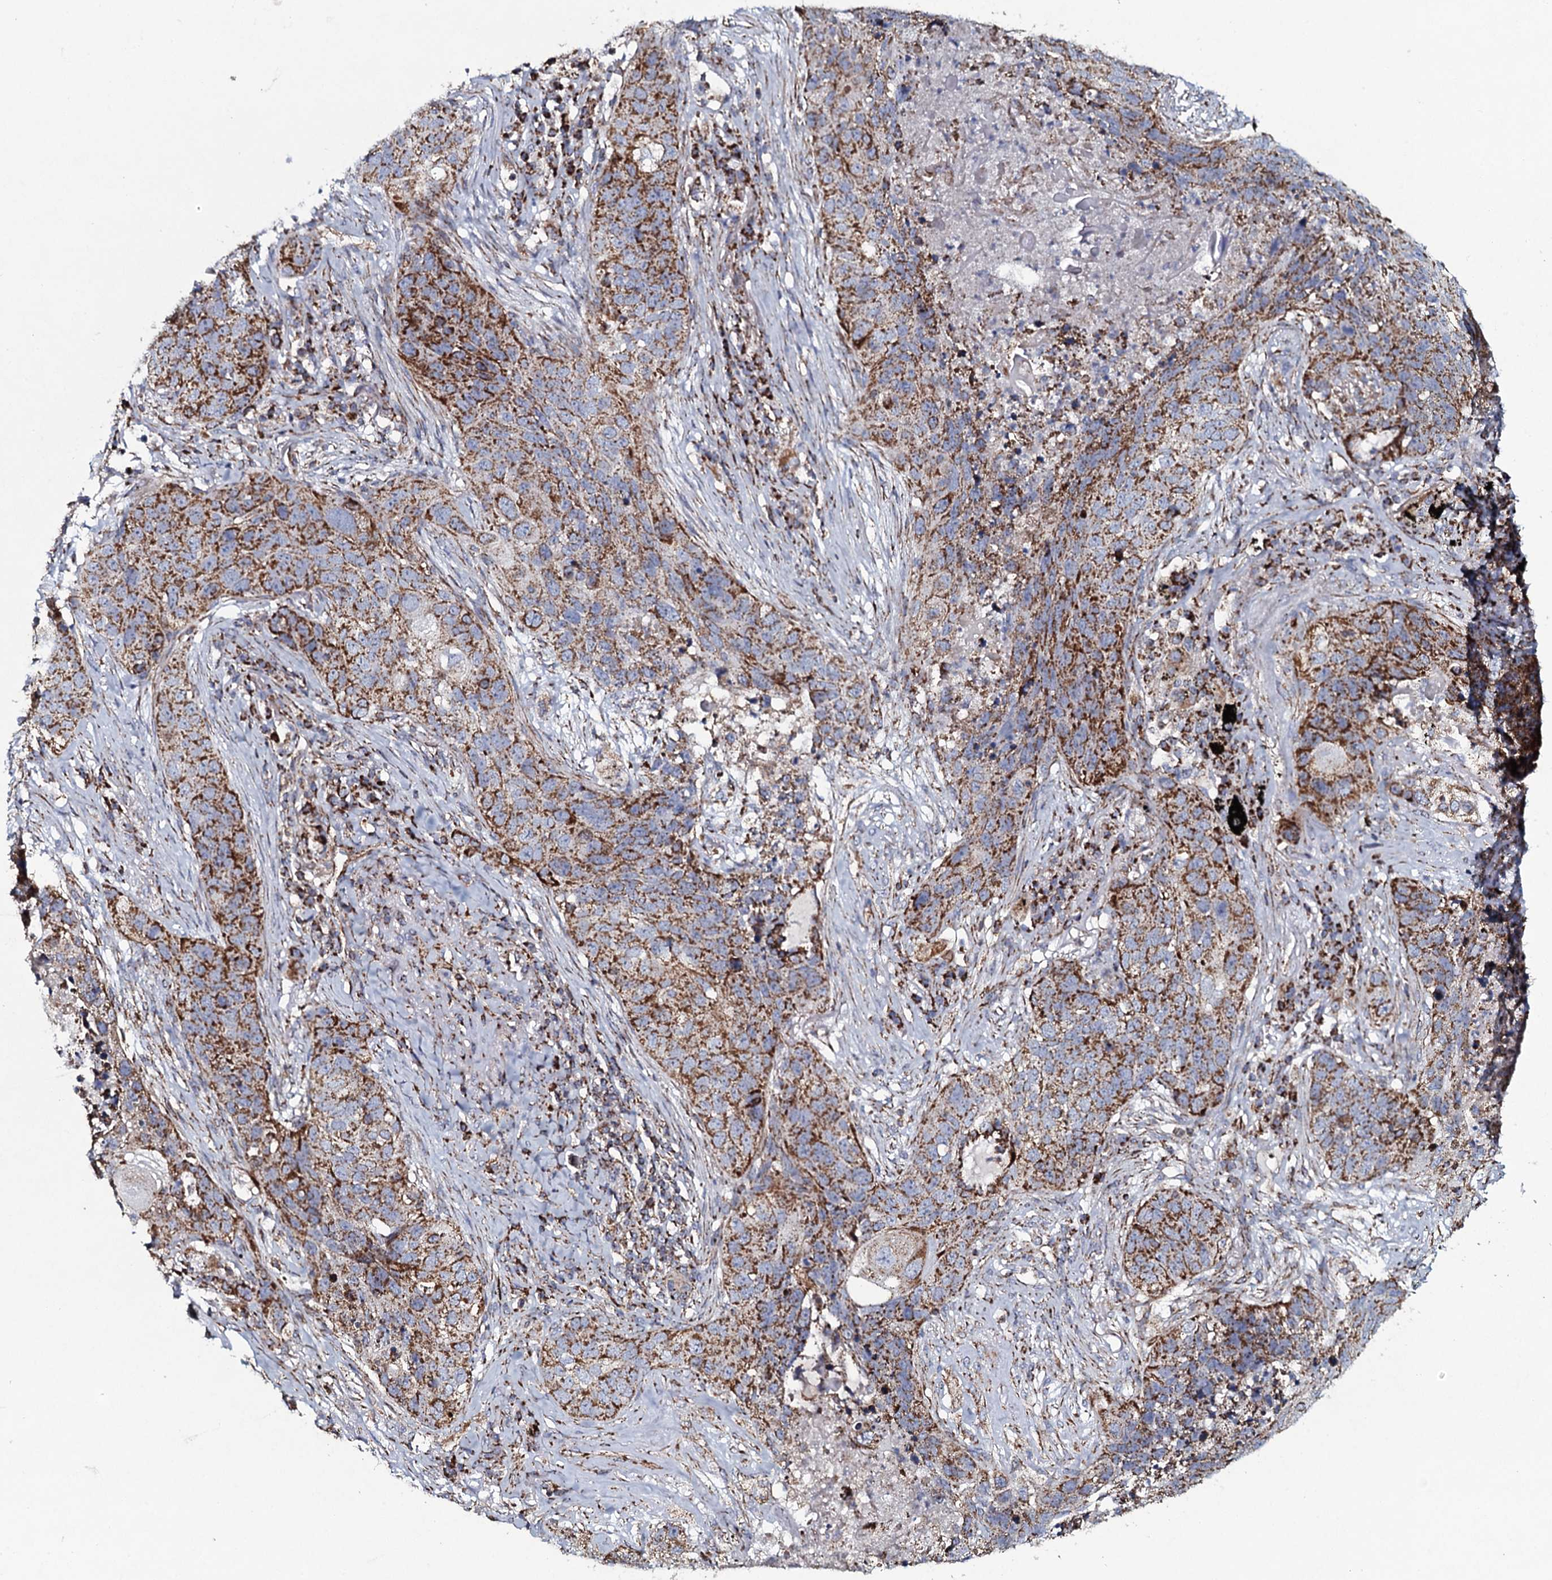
{"staining": {"intensity": "strong", "quantity": ">75%", "location": "cytoplasmic/membranous"}, "tissue": "lung cancer", "cell_type": "Tumor cells", "image_type": "cancer", "snomed": [{"axis": "morphology", "description": "Squamous cell carcinoma, NOS"}, {"axis": "topography", "description": "Lung"}], "caption": "Tumor cells display strong cytoplasmic/membranous positivity in about >75% of cells in lung cancer.", "gene": "EVC2", "patient": {"sex": "female", "age": 63}}